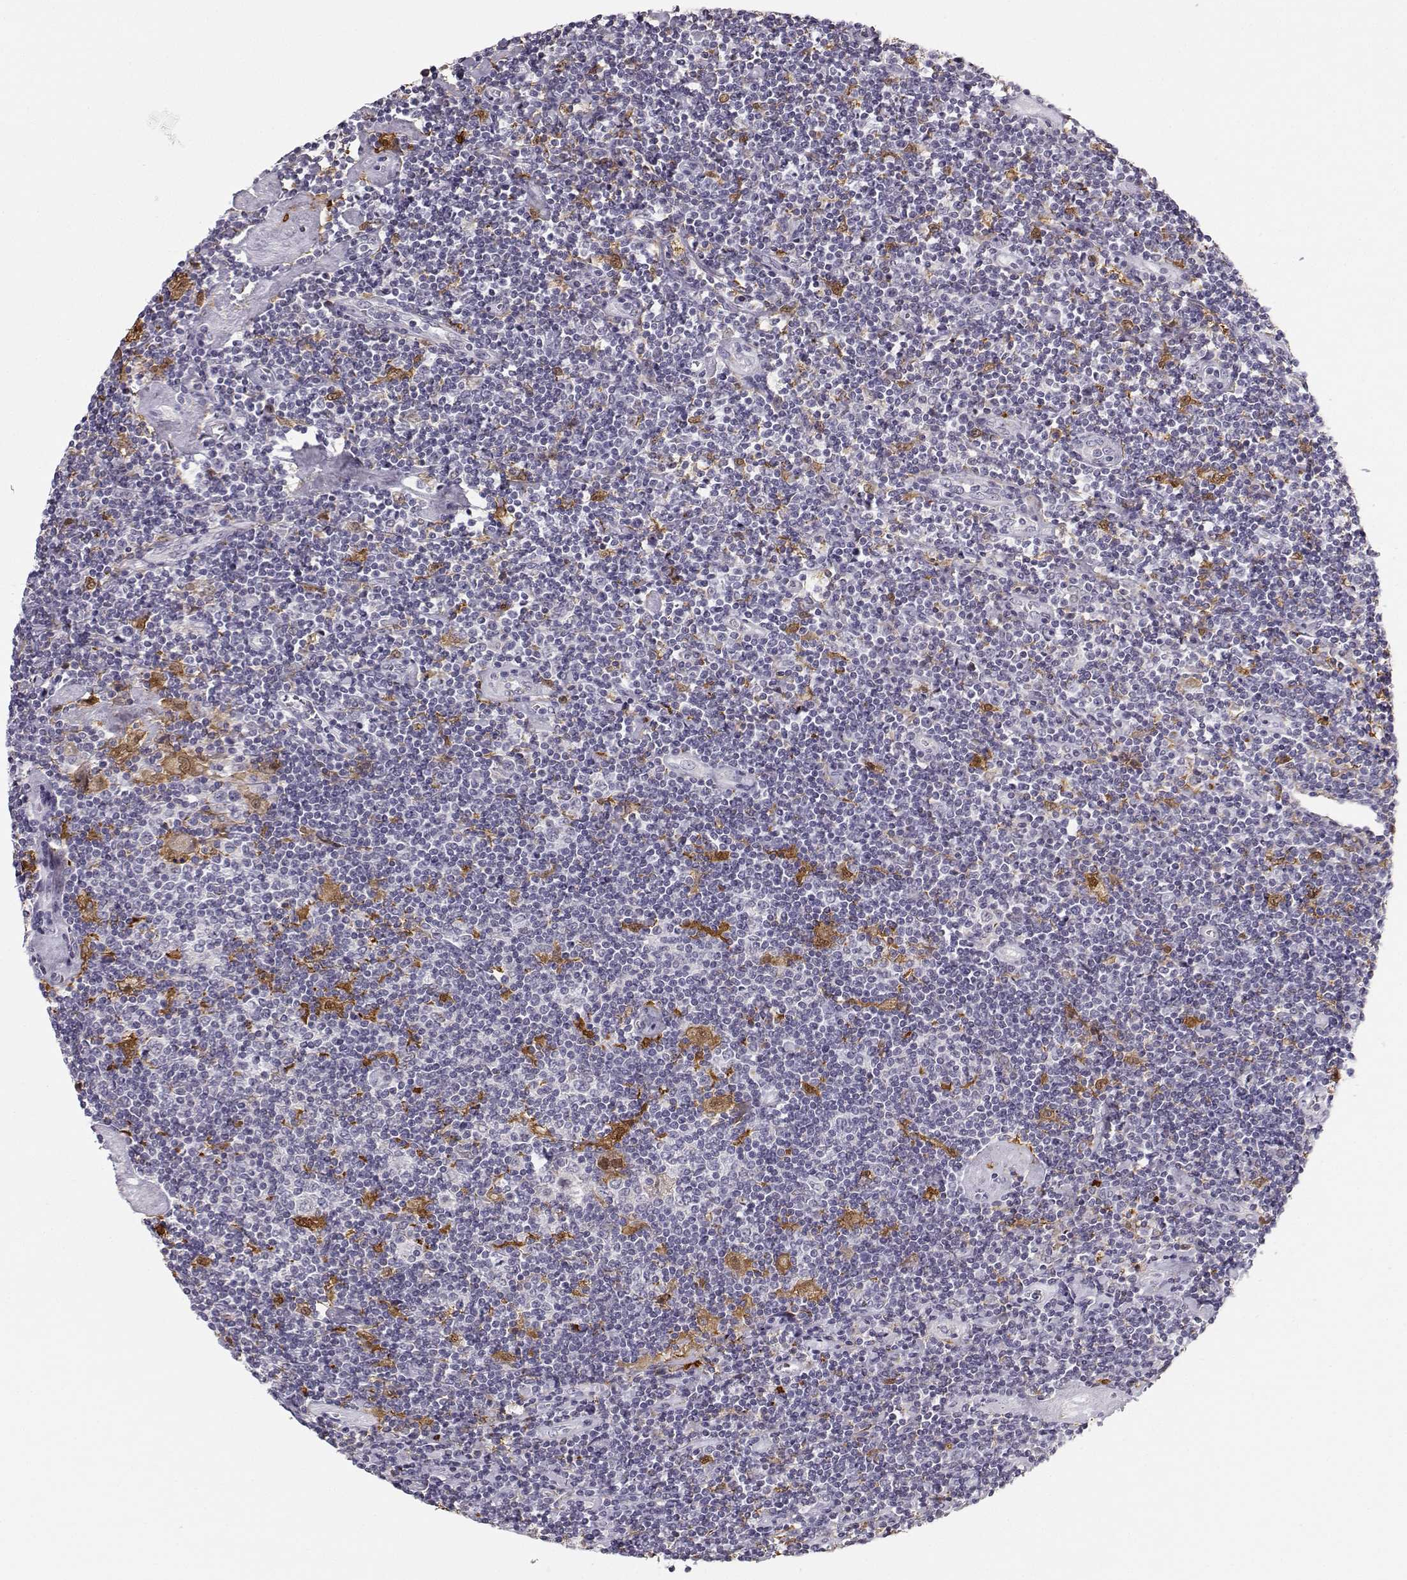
{"staining": {"intensity": "negative", "quantity": "none", "location": "none"}, "tissue": "lymphoma", "cell_type": "Tumor cells", "image_type": "cancer", "snomed": [{"axis": "morphology", "description": "Hodgkin's disease, NOS"}, {"axis": "topography", "description": "Lymph node"}], "caption": "This is an IHC micrograph of human Hodgkin's disease. There is no positivity in tumor cells.", "gene": "HTR7", "patient": {"sex": "male", "age": 40}}